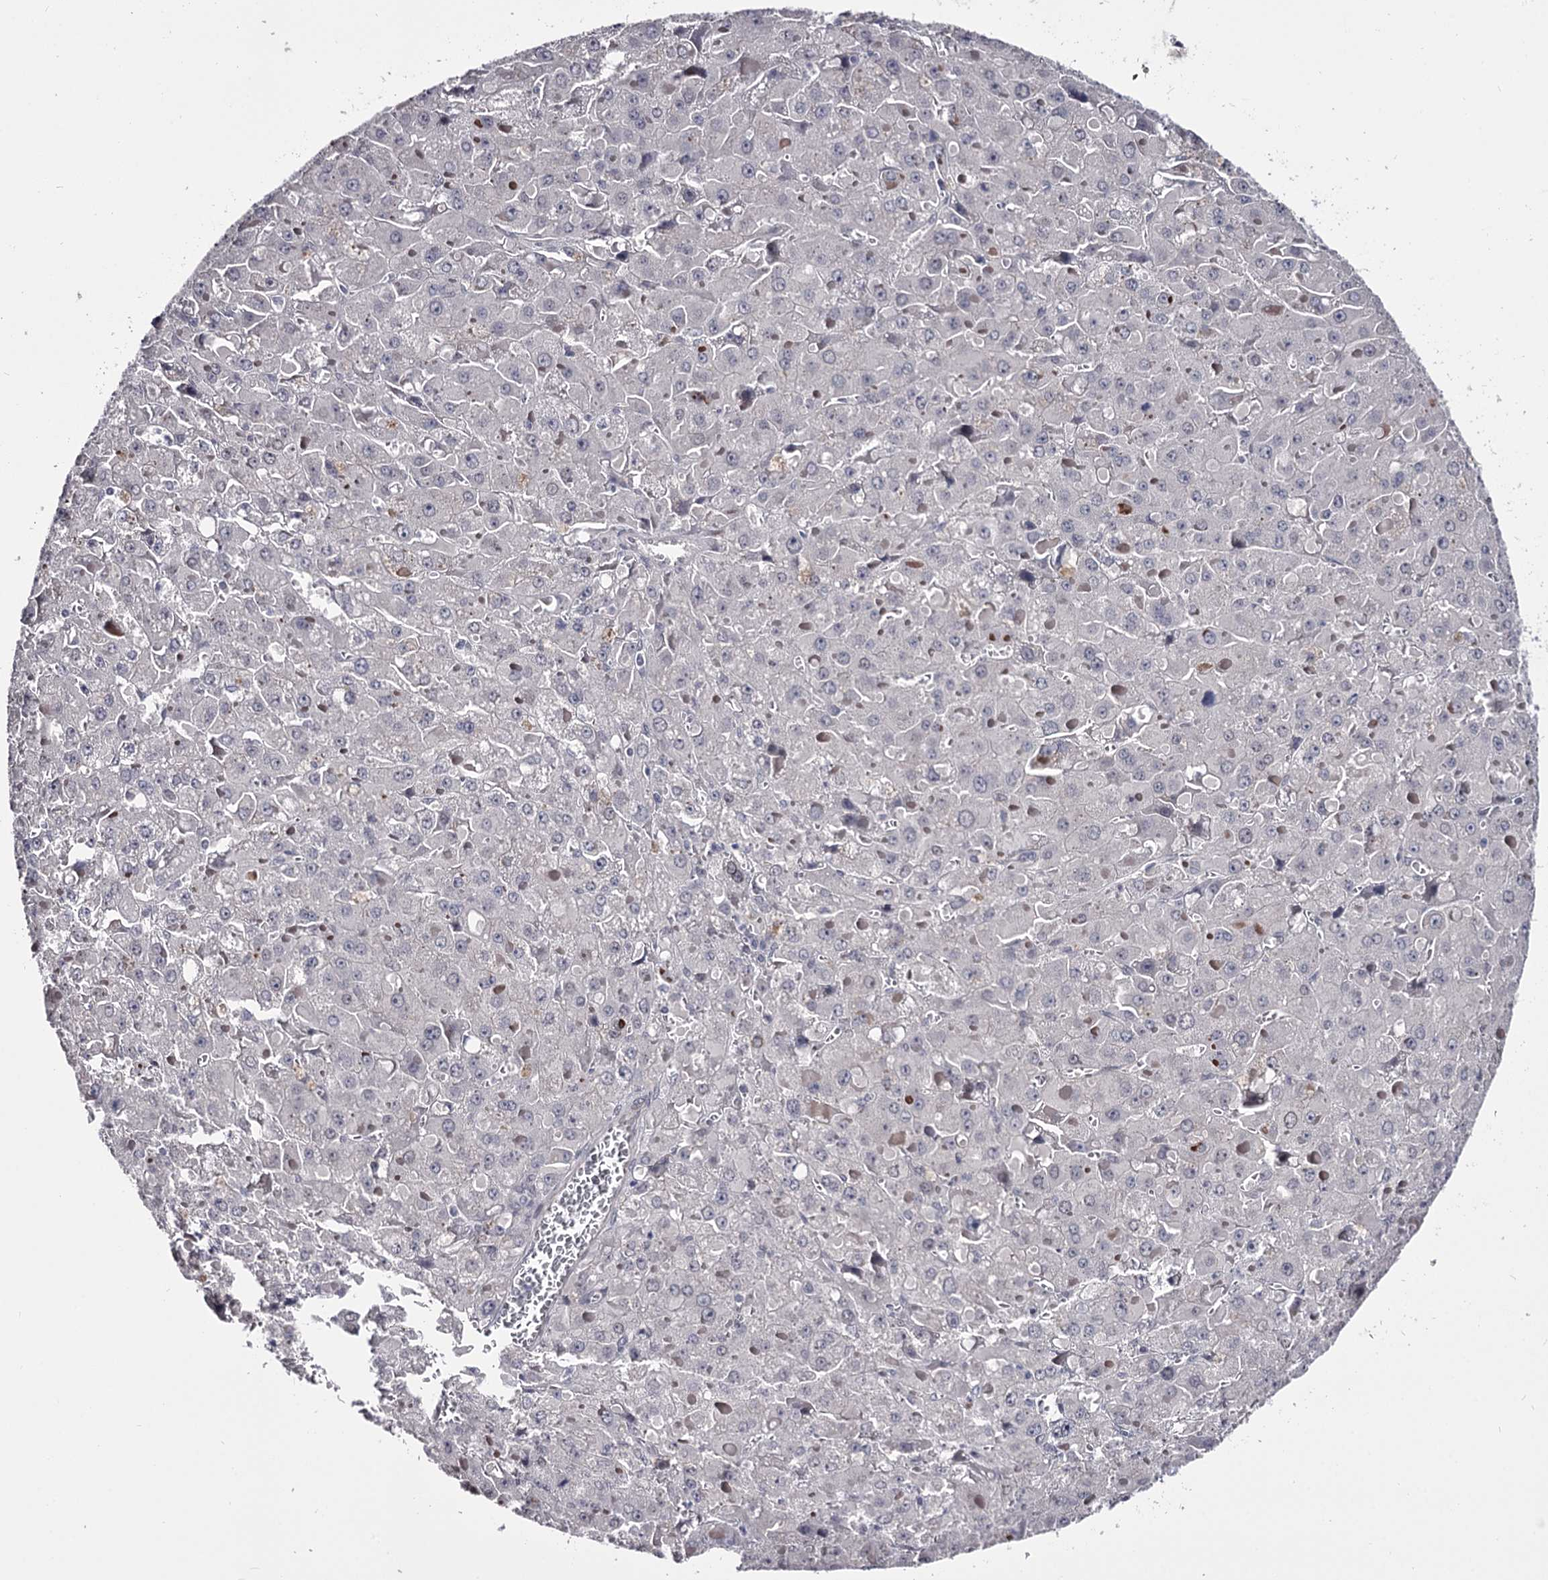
{"staining": {"intensity": "negative", "quantity": "none", "location": "none"}, "tissue": "liver cancer", "cell_type": "Tumor cells", "image_type": "cancer", "snomed": [{"axis": "morphology", "description": "Carcinoma, Hepatocellular, NOS"}, {"axis": "topography", "description": "Liver"}], "caption": "The immunohistochemistry photomicrograph has no significant staining in tumor cells of liver cancer tissue.", "gene": "OVOL2", "patient": {"sex": "female", "age": 73}}